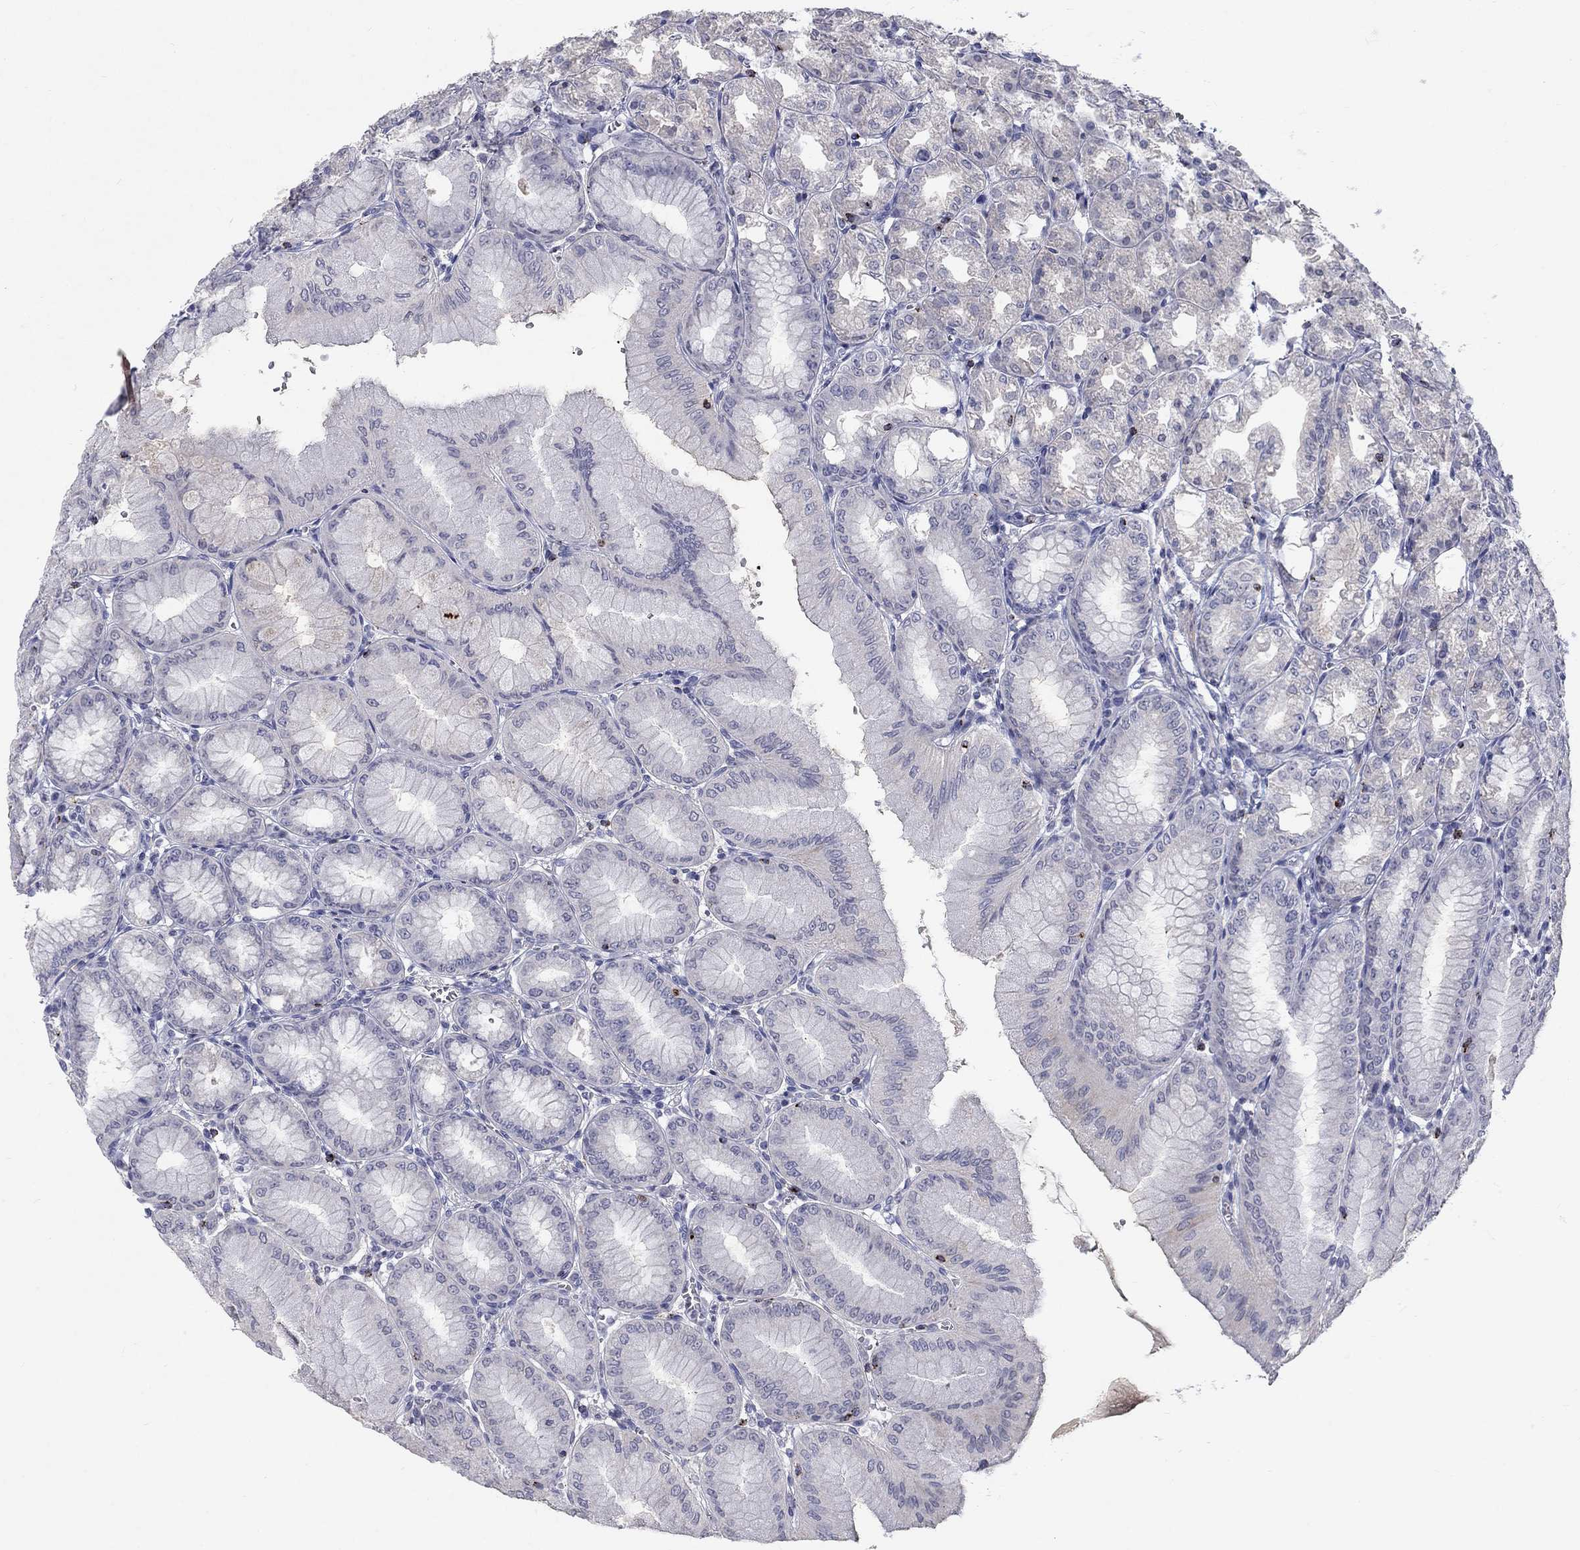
{"staining": {"intensity": "negative", "quantity": "none", "location": "none"}, "tissue": "stomach", "cell_type": "Glandular cells", "image_type": "normal", "snomed": [{"axis": "morphology", "description": "Normal tissue, NOS"}, {"axis": "topography", "description": "Stomach, lower"}], "caption": "DAB immunohistochemical staining of benign human stomach exhibits no significant positivity in glandular cells.", "gene": "GZMA", "patient": {"sex": "male", "age": 71}}